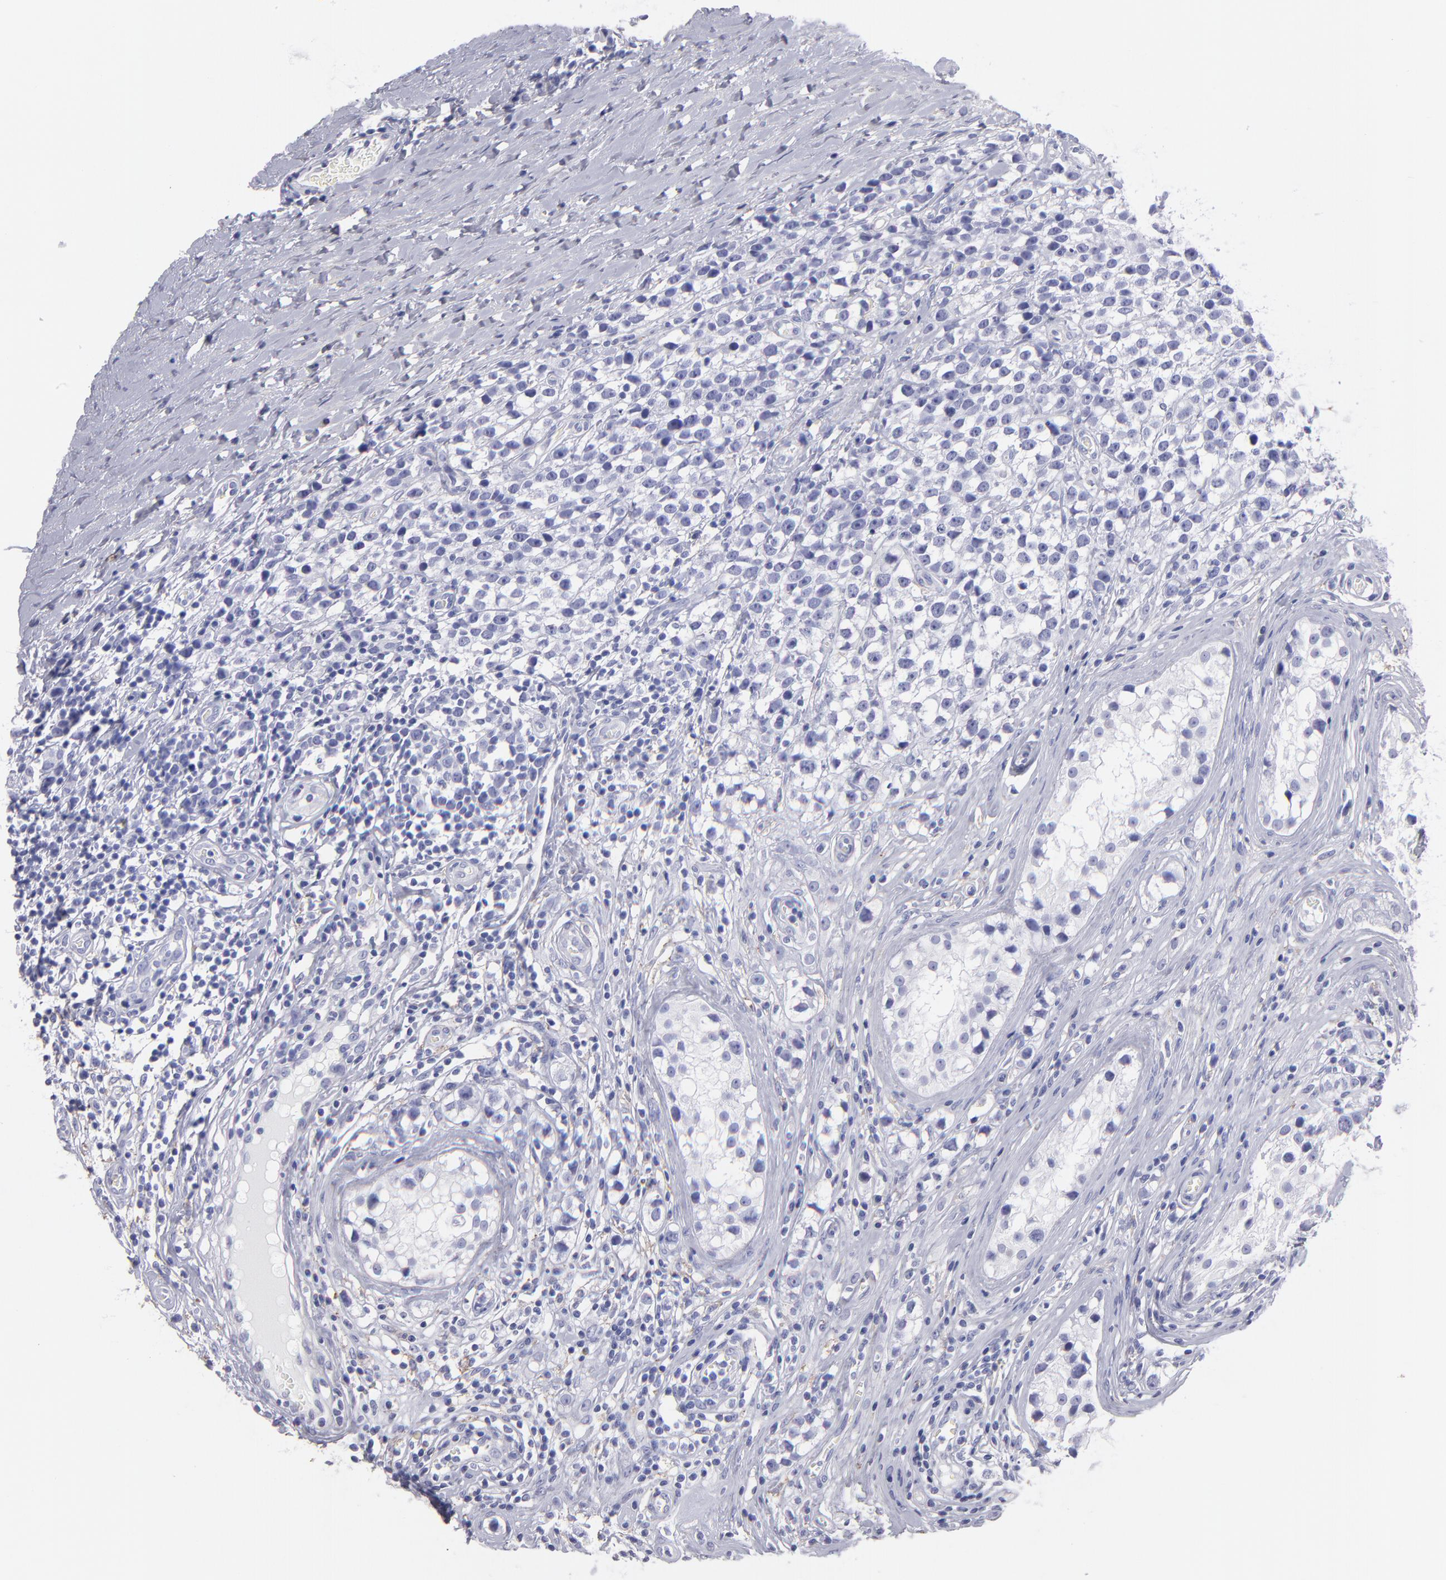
{"staining": {"intensity": "negative", "quantity": "none", "location": "none"}, "tissue": "testis cancer", "cell_type": "Tumor cells", "image_type": "cancer", "snomed": [{"axis": "morphology", "description": "Seminoma, NOS"}, {"axis": "topography", "description": "Testis"}], "caption": "This photomicrograph is of testis cancer (seminoma) stained with immunohistochemistry to label a protein in brown with the nuclei are counter-stained blue. There is no expression in tumor cells.", "gene": "MB", "patient": {"sex": "male", "age": 25}}